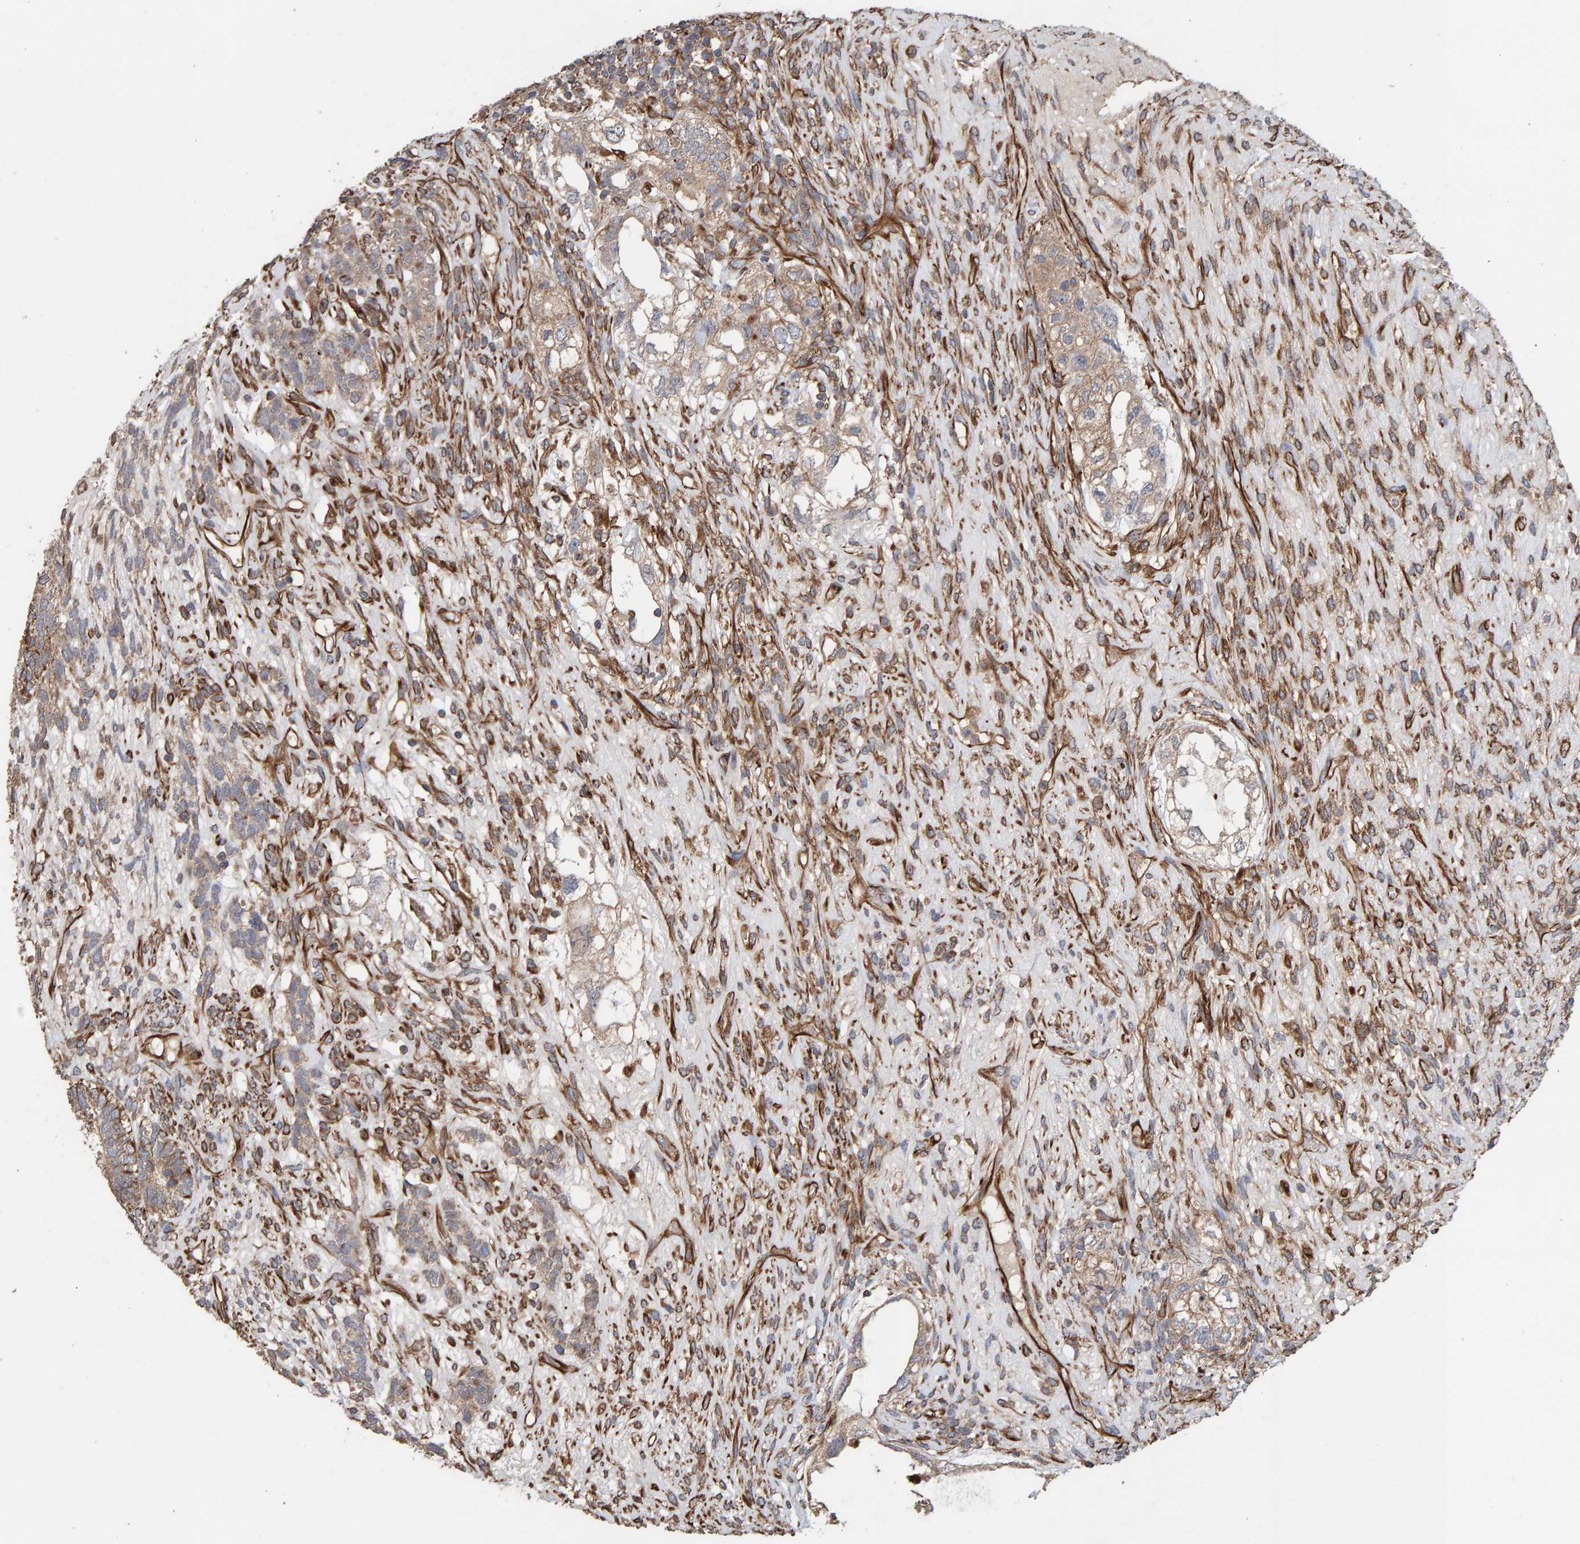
{"staining": {"intensity": "weak", "quantity": ">75%", "location": "cytoplasmic/membranous"}, "tissue": "testis cancer", "cell_type": "Tumor cells", "image_type": "cancer", "snomed": [{"axis": "morphology", "description": "Seminoma, NOS"}, {"axis": "topography", "description": "Testis"}], "caption": "Immunohistochemistry of human testis cancer displays low levels of weak cytoplasmic/membranous staining in about >75% of tumor cells.", "gene": "ZNF347", "patient": {"sex": "male", "age": 28}}